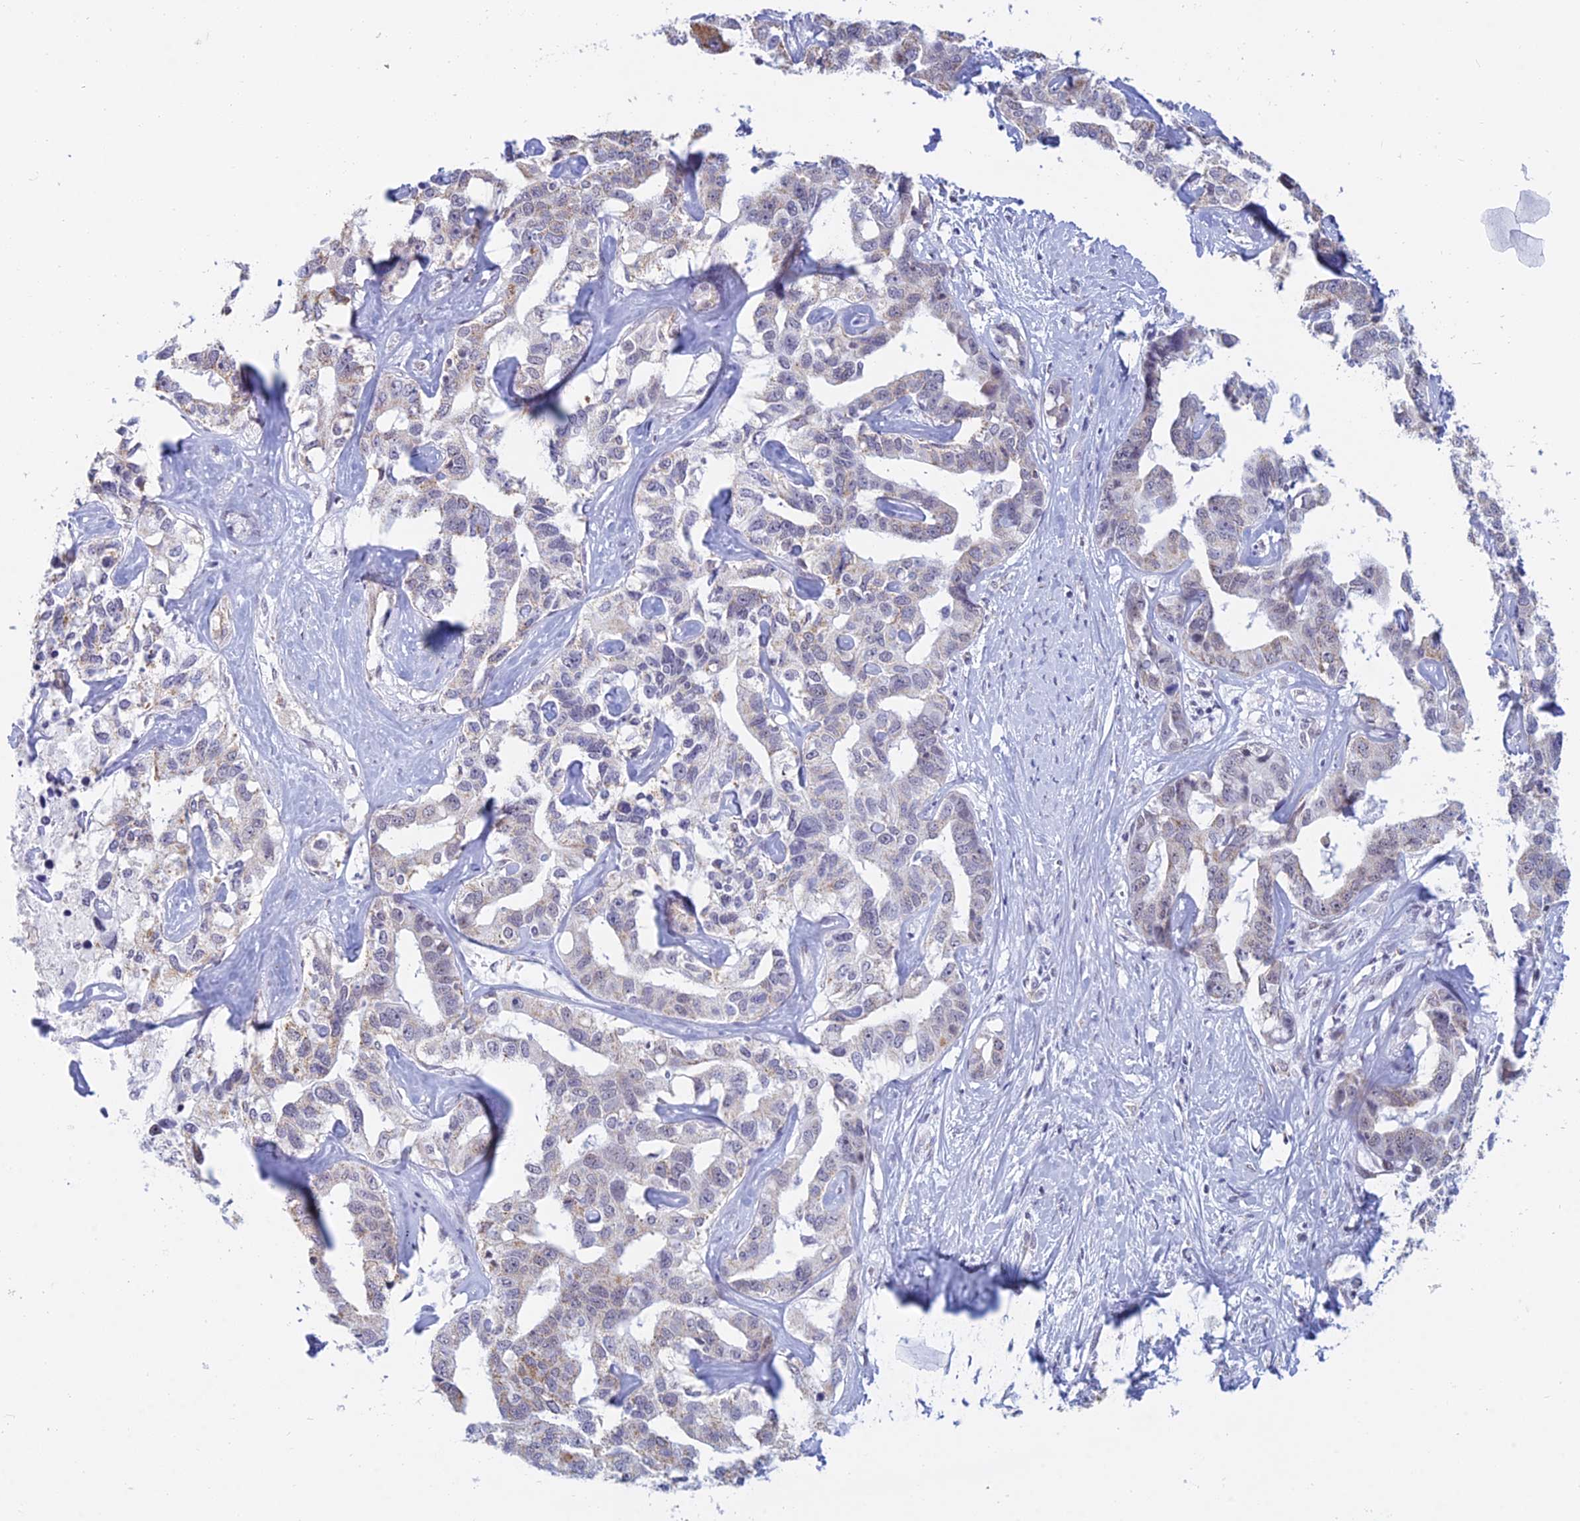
{"staining": {"intensity": "weak", "quantity": "25%-75%", "location": "cytoplasmic/membranous"}, "tissue": "liver cancer", "cell_type": "Tumor cells", "image_type": "cancer", "snomed": [{"axis": "morphology", "description": "Cholangiocarcinoma"}, {"axis": "topography", "description": "Liver"}], "caption": "Liver cholangiocarcinoma stained with DAB IHC shows low levels of weak cytoplasmic/membranous staining in about 25%-75% of tumor cells. Ihc stains the protein in brown and the nuclei are stained blue.", "gene": "KLF14", "patient": {"sex": "male", "age": 59}}